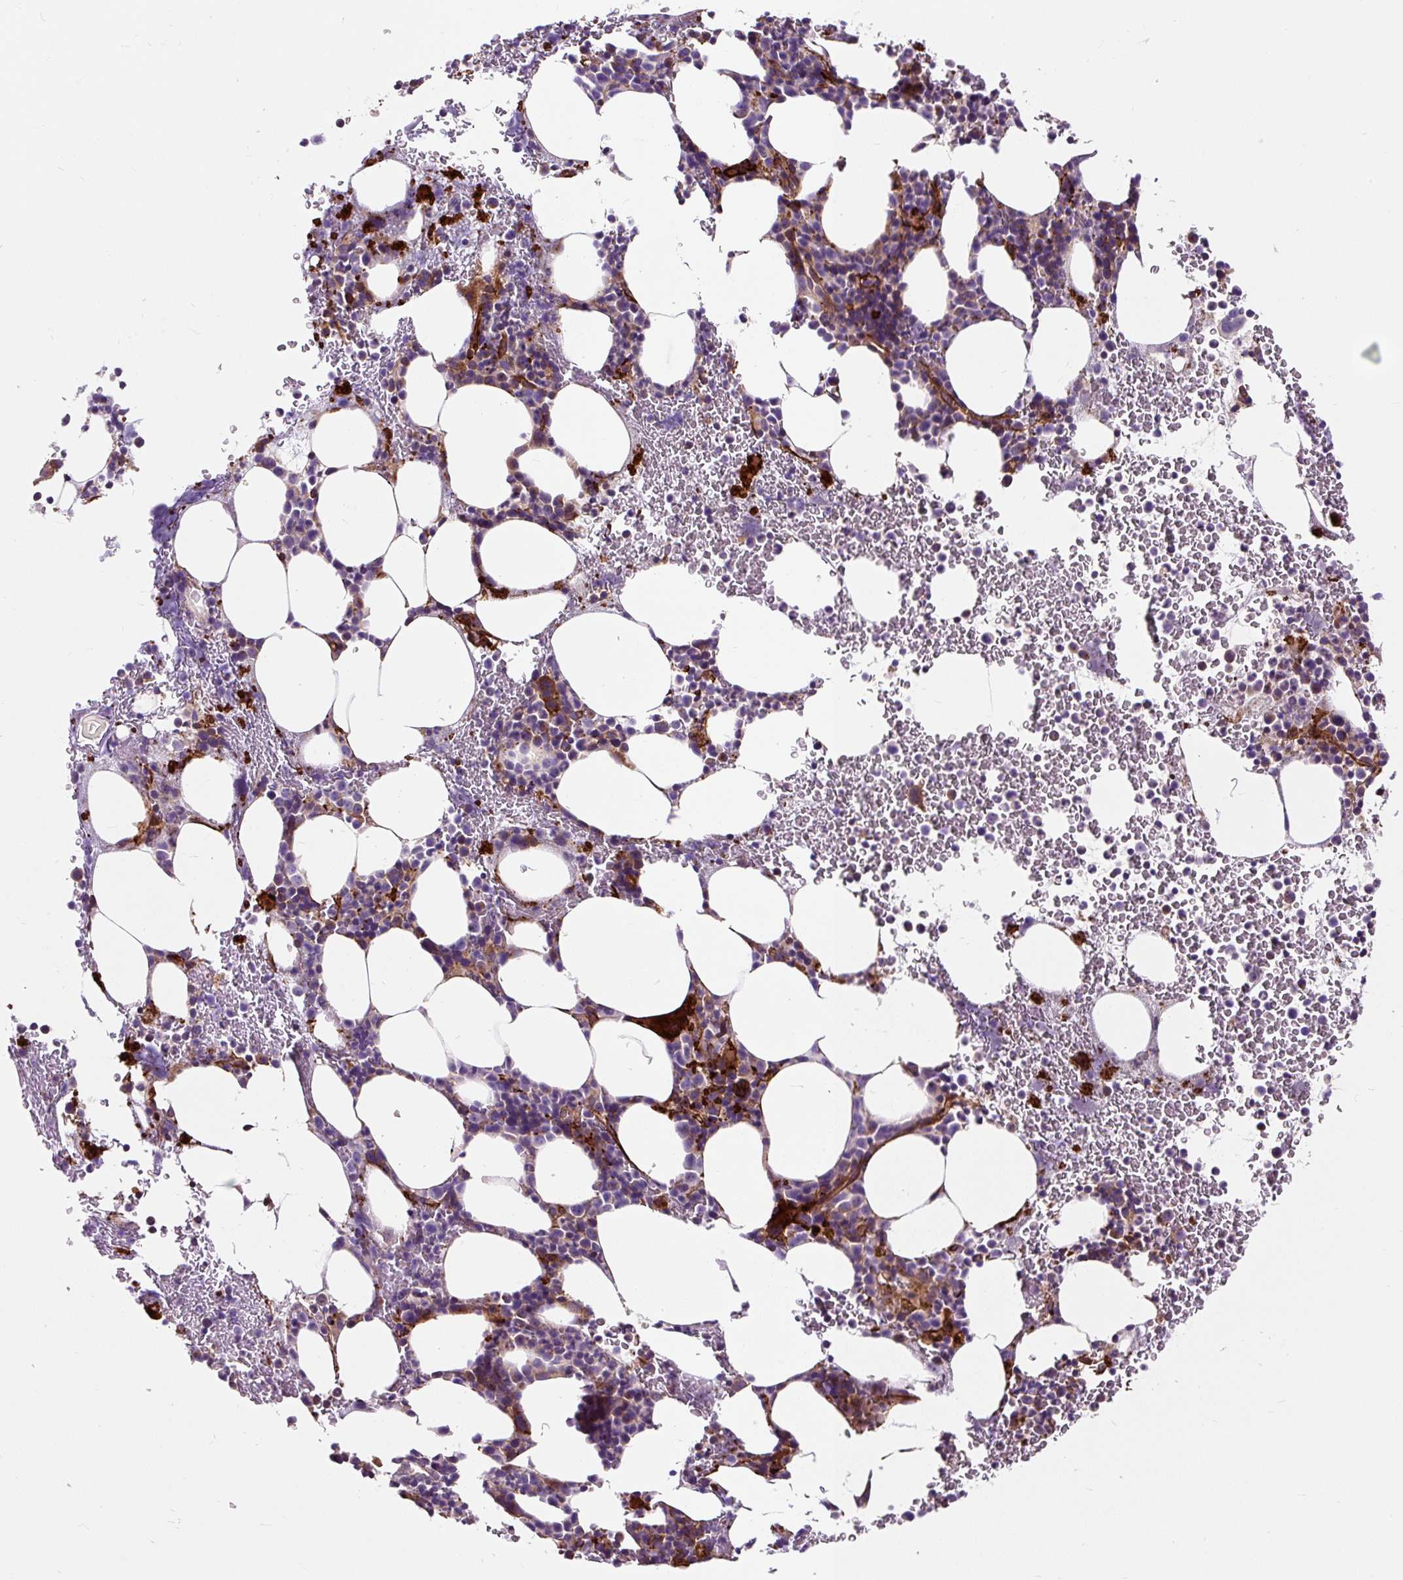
{"staining": {"intensity": "moderate", "quantity": "25%-75%", "location": "cytoplasmic/membranous"}, "tissue": "bone marrow", "cell_type": "Hematopoietic cells", "image_type": "normal", "snomed": [{"axis": "morphology", "description": "Normal tissue, NOS"}, {"axis": "topography", "description": "Bone marrow"}], "caption": "Immunohistochemistry image of benign bone marrow stained for a protein (brown), which demonstrates medium levels of moderate cytoplasmic/membranous positivity in about 25%-75% of hematopoietic cells.", "gene": "PCDHGB3", "patient": {"sex": "male", "age": 62}}